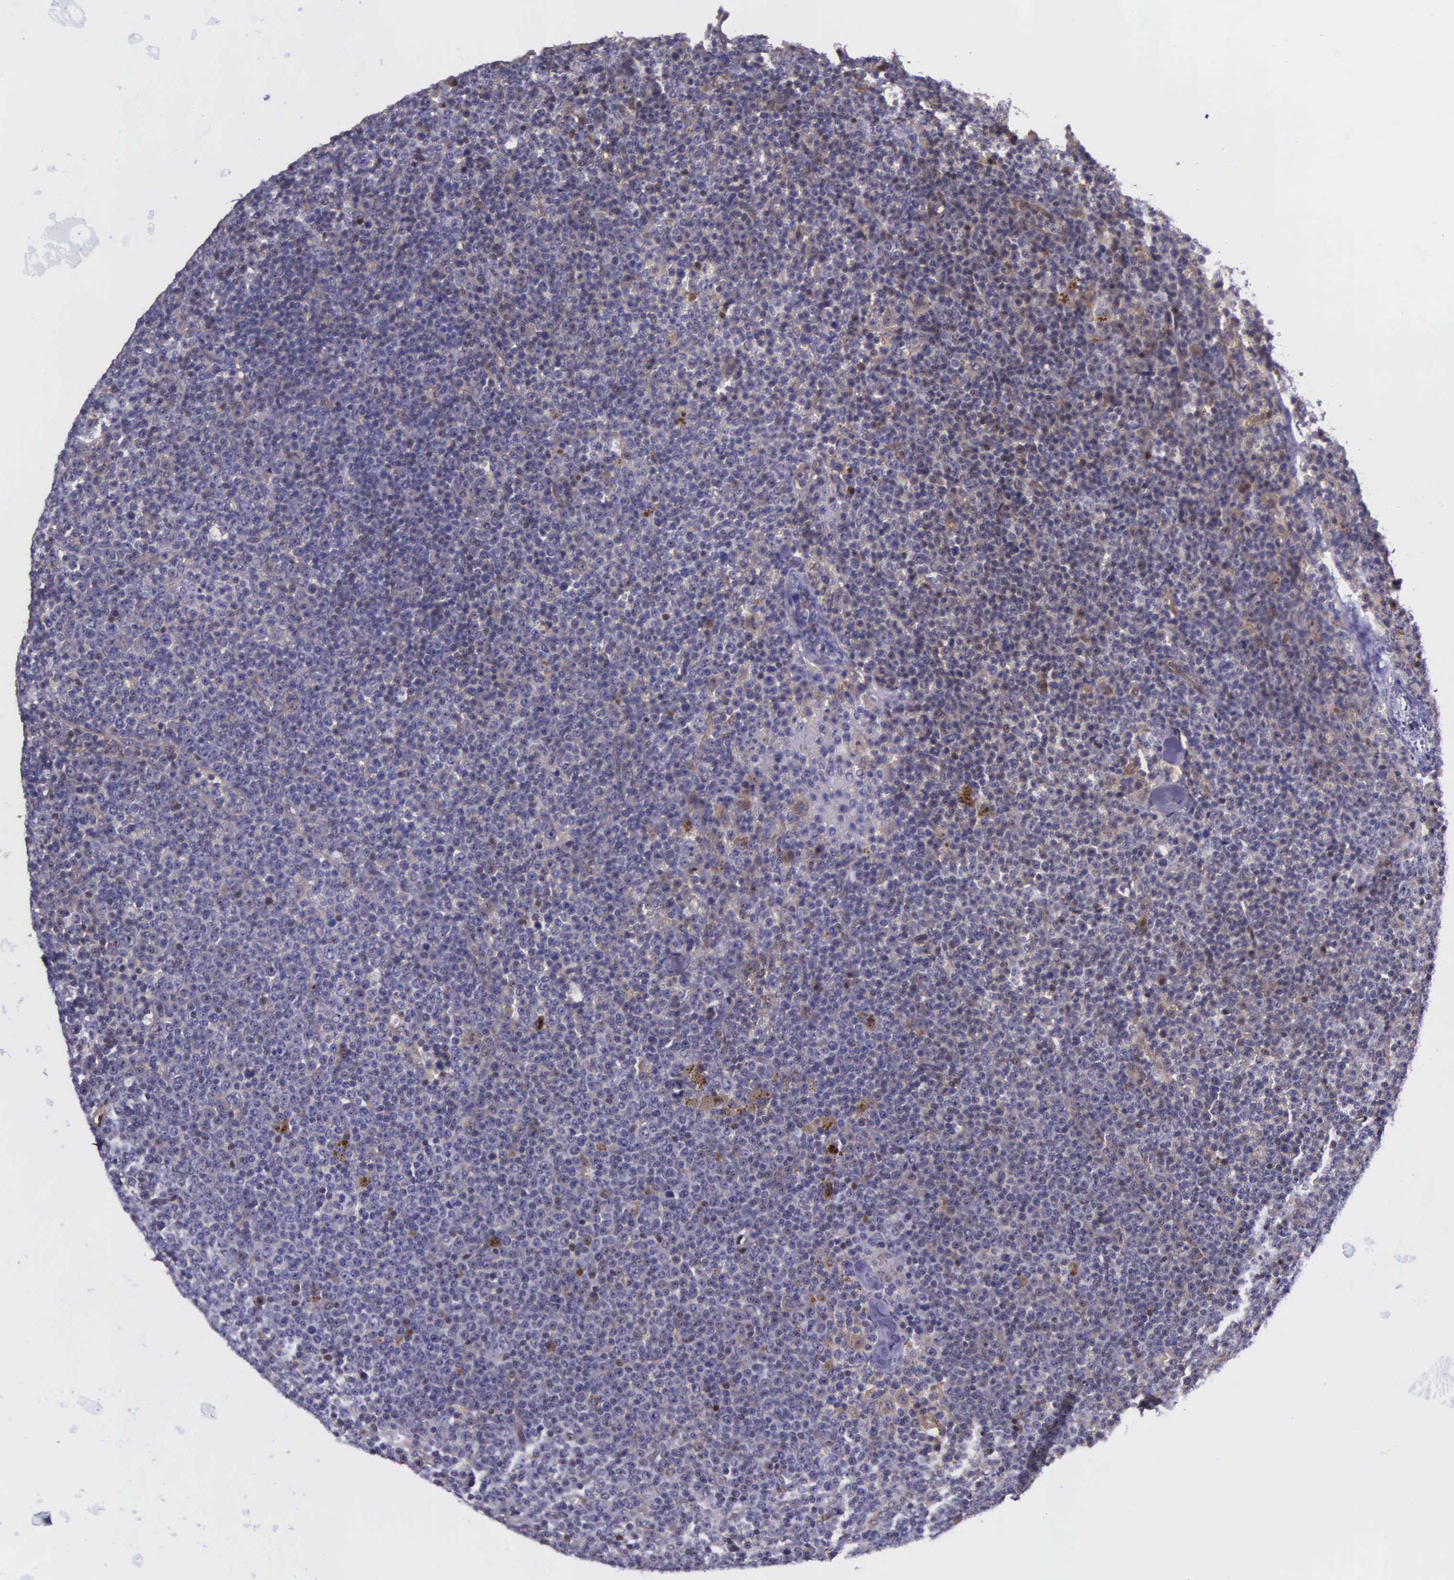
{"staining": {"intensity": "negative", "quantity": "none", "location": "none"}, "tissue": "lymphoma", "cell_type": "Tumor cells", "image_type": "cancer", "snomed": [{"axis": "morphology", "description": "Malignant lymphoma, non-Hodgkin's type, Low grade"}, {"axis": "topography", "description": "Lymph node"}], "caption": "This is an immunohistochemistry histopathology image of low-grade malignant lymphoma, non-Hodgkin's type. There is no expression in tumor cells.", "gene": "GMPR2", "patient": {"sex": "male", "age": 50}}